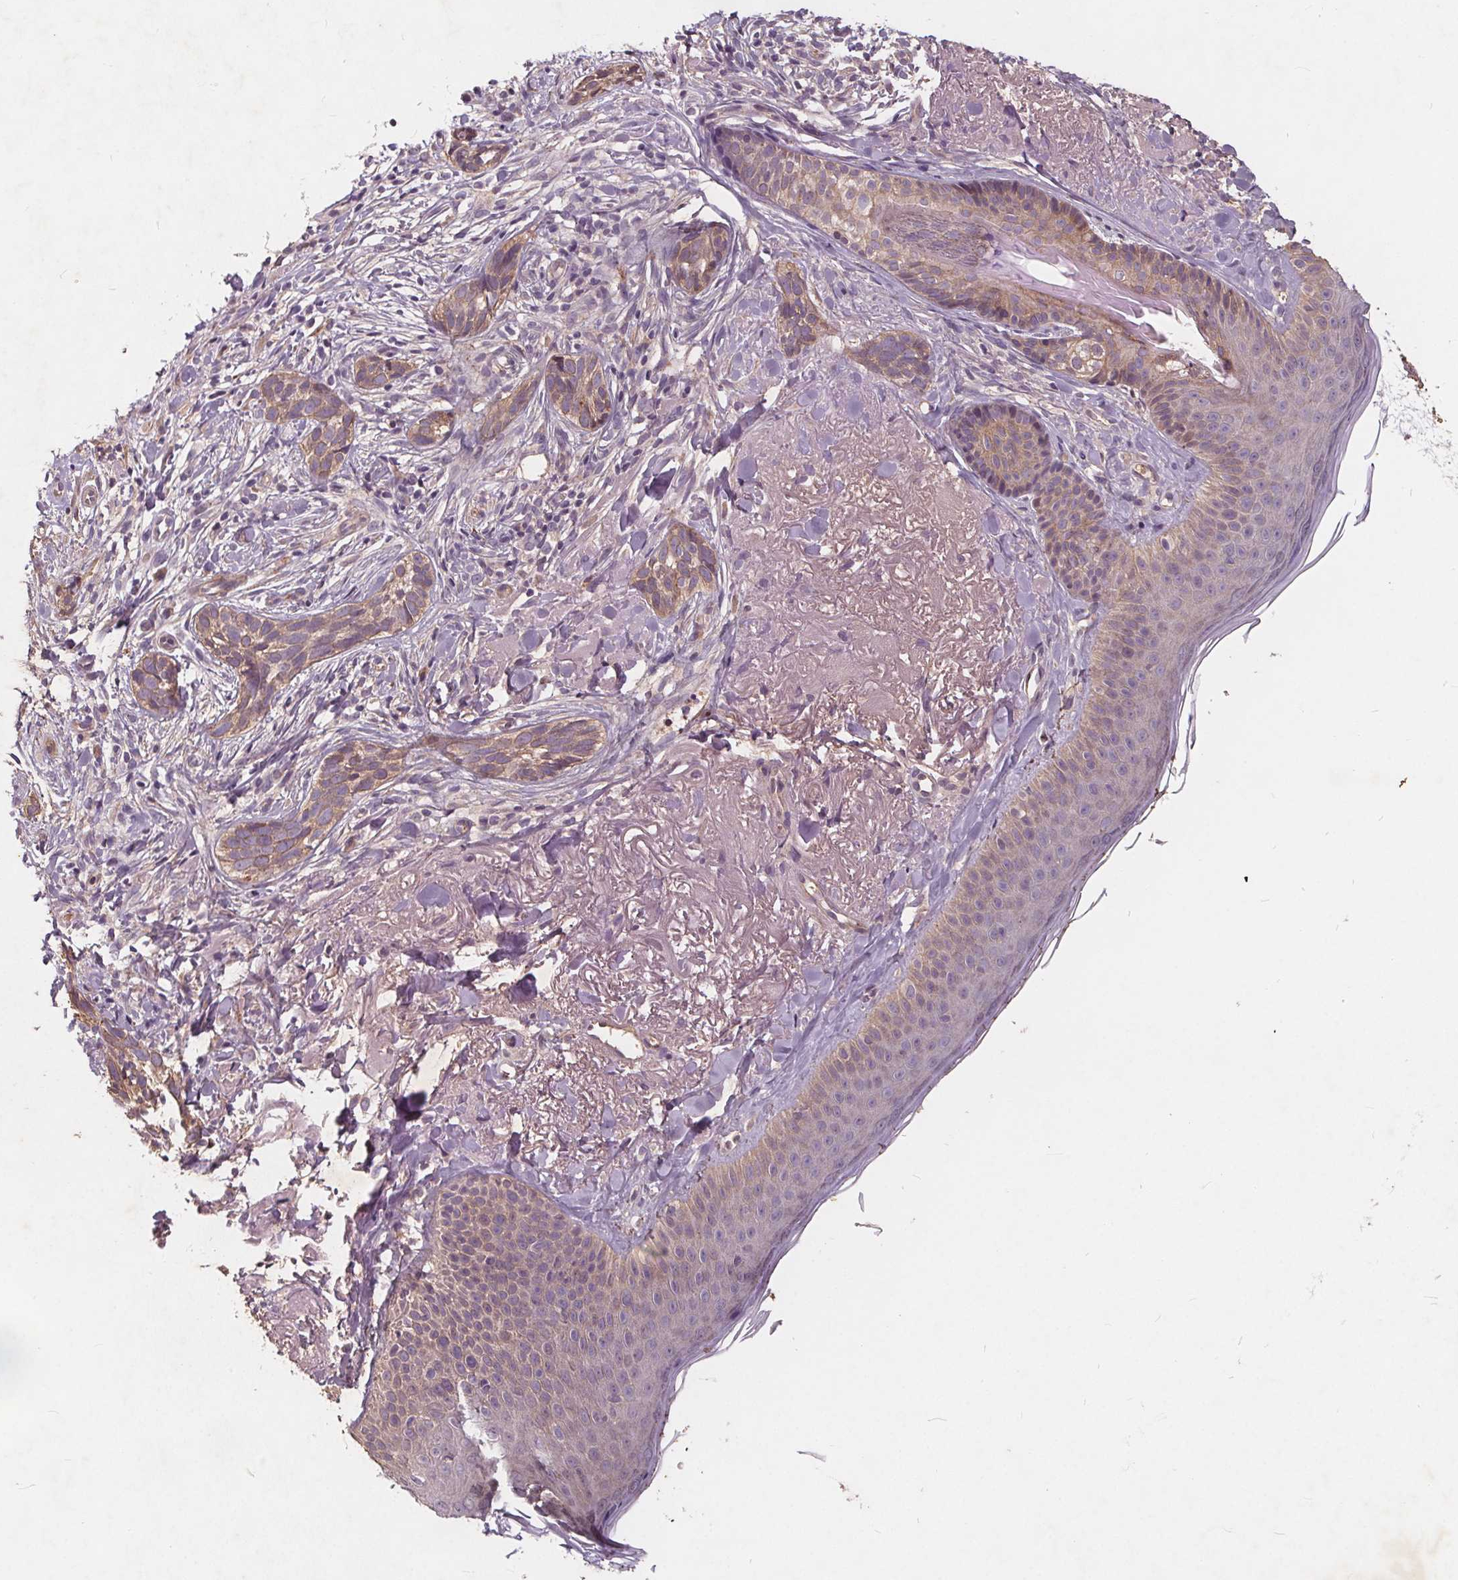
{"staining": {"intensity": "weak", "quantity": ">75%", "location": "cytoplasmic/membranous"}, "tissue": "skin cancer", "cell_type": "Tumor cells", "image_type": "cancer", "snomed": [{"axis": "morphology", "description": "Basal cell carcinoma"}, {"axis": "morphology", "description": "BCC, high aggressive"}, {"axis": "topography", "description": "Skin"}], "caption": "DAB (3,3'-diaminobenzidine) immunohistochemical staining of skin basal cell carcinoma shows weak cytoplasmic/membranous protein positivity in about >75% of tumor cells.", "gene": "CSNK1G2", "patient": {"sex": "female", "age": 86}}